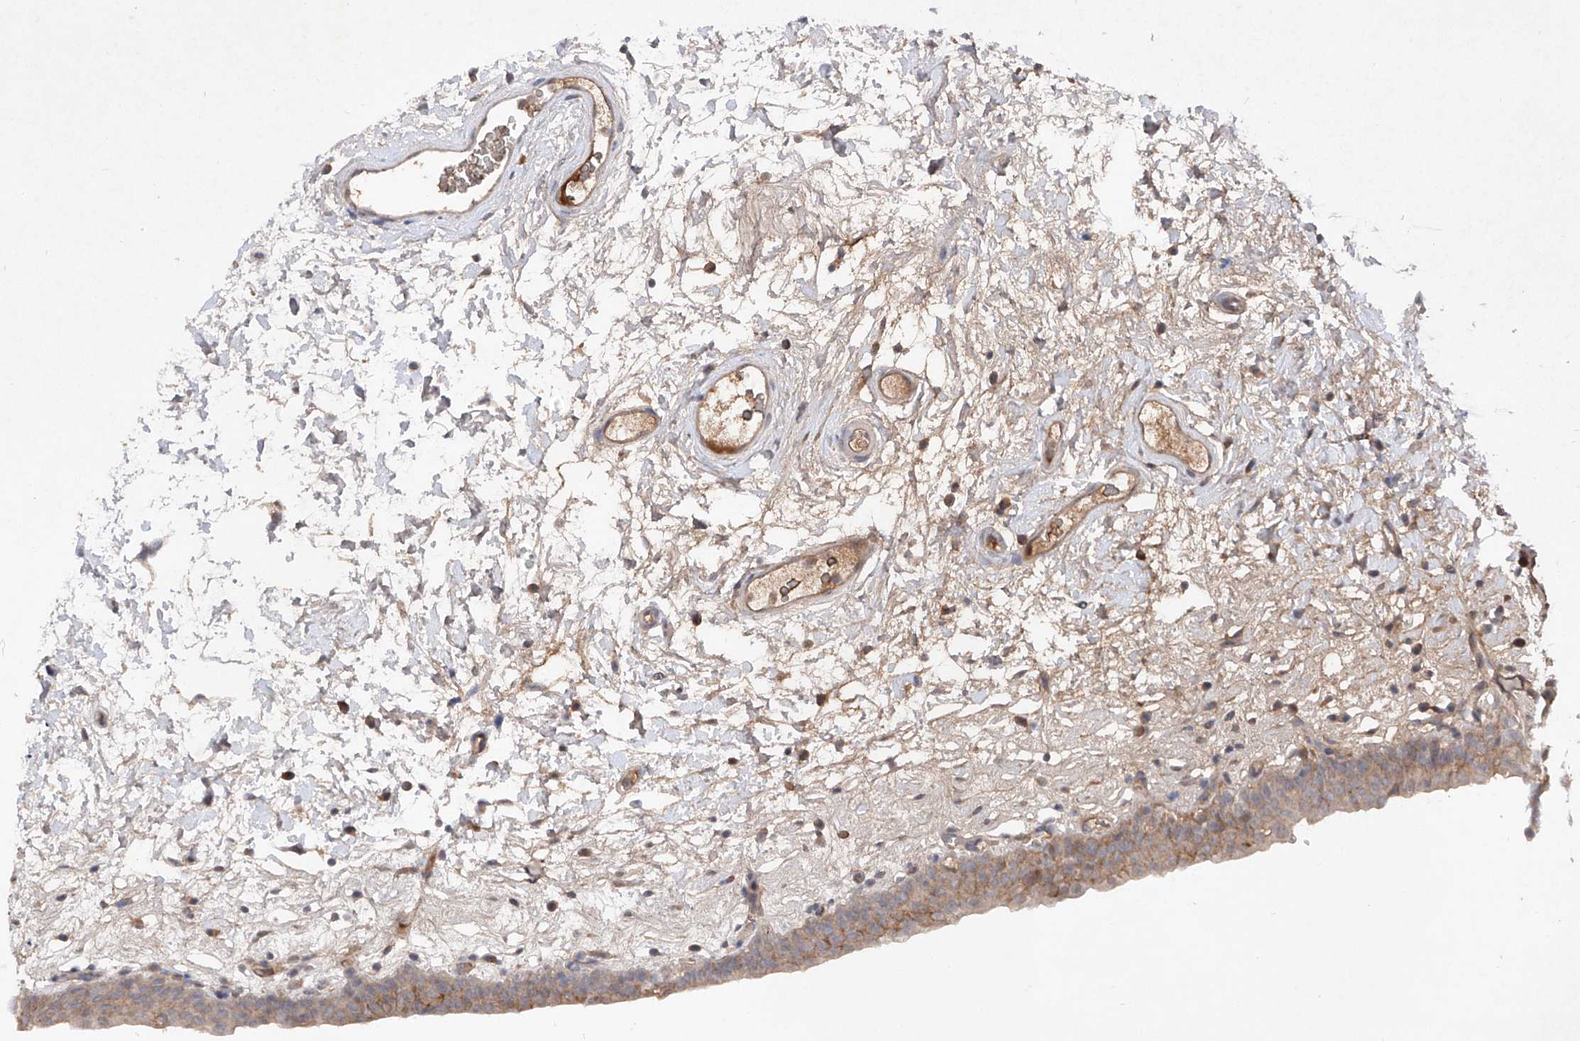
{"staining": {"intensity": "weak", "quantity": ">75%", "location": "cytoplasmic/membranous"}, "tissue": "urinary bladder", "cell_type": "Urothelial cells", "image_type": "normal", "snomed": [{"axis": "morphology", "description": "Normal tissue, NOS"}, {"axis": "topography", "description": "Urinary bladder"}], "caption": "Approximately >75% of urothelial cells in unremarkable urinary bladder exhibit weak cytoplasmic/membranous protein staining as visualized by brown immunohistochemical staining.", "gene": "FAM135A", "patient": {"sex": "male", "age": 83}}